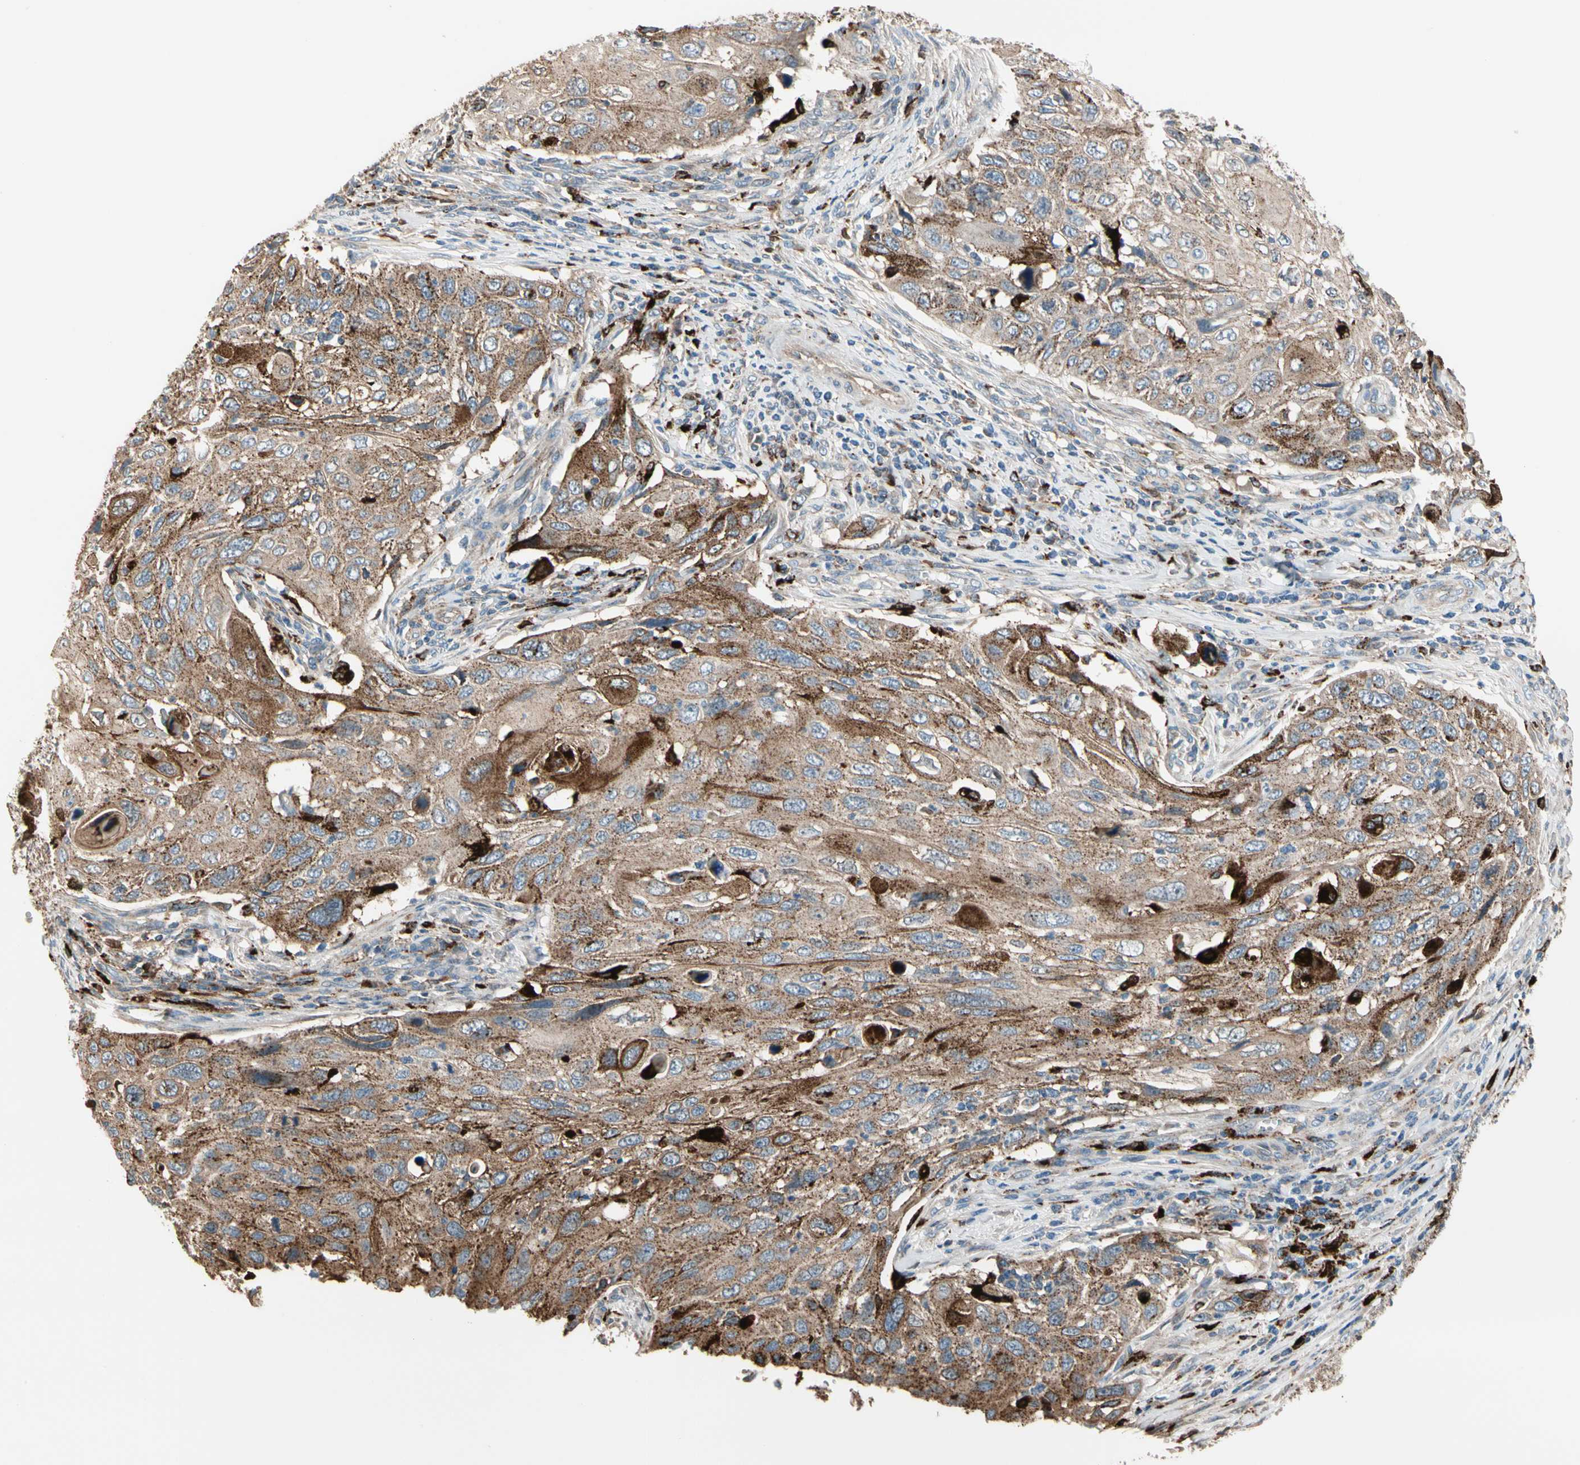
{"staining": {"intensity": "moderate", "quantity": ">75%", "location": "cytoplasmic/membranous"}, "tissue": "cervical cancer", "cell_type": "Tumor cells", "image_type": "cancer", "snomed": [{"axis": "morphology", "description": "Squamous cell carcinoma, NOS"}, {"axis": "topography", "description": "Cervix"}], "caption": "High-magnification brightfield microscopy of cervical cancer stained with DAB (3,3'-diaminobenzidine) (brown) and counterstained with hematoxylin (blue). tumor cells exhibit moderate cytoplasmic/membranous expression is present in about>75% of cells.", "gene": "GM2A", "patient": {"sex": "female", "age": 70}}